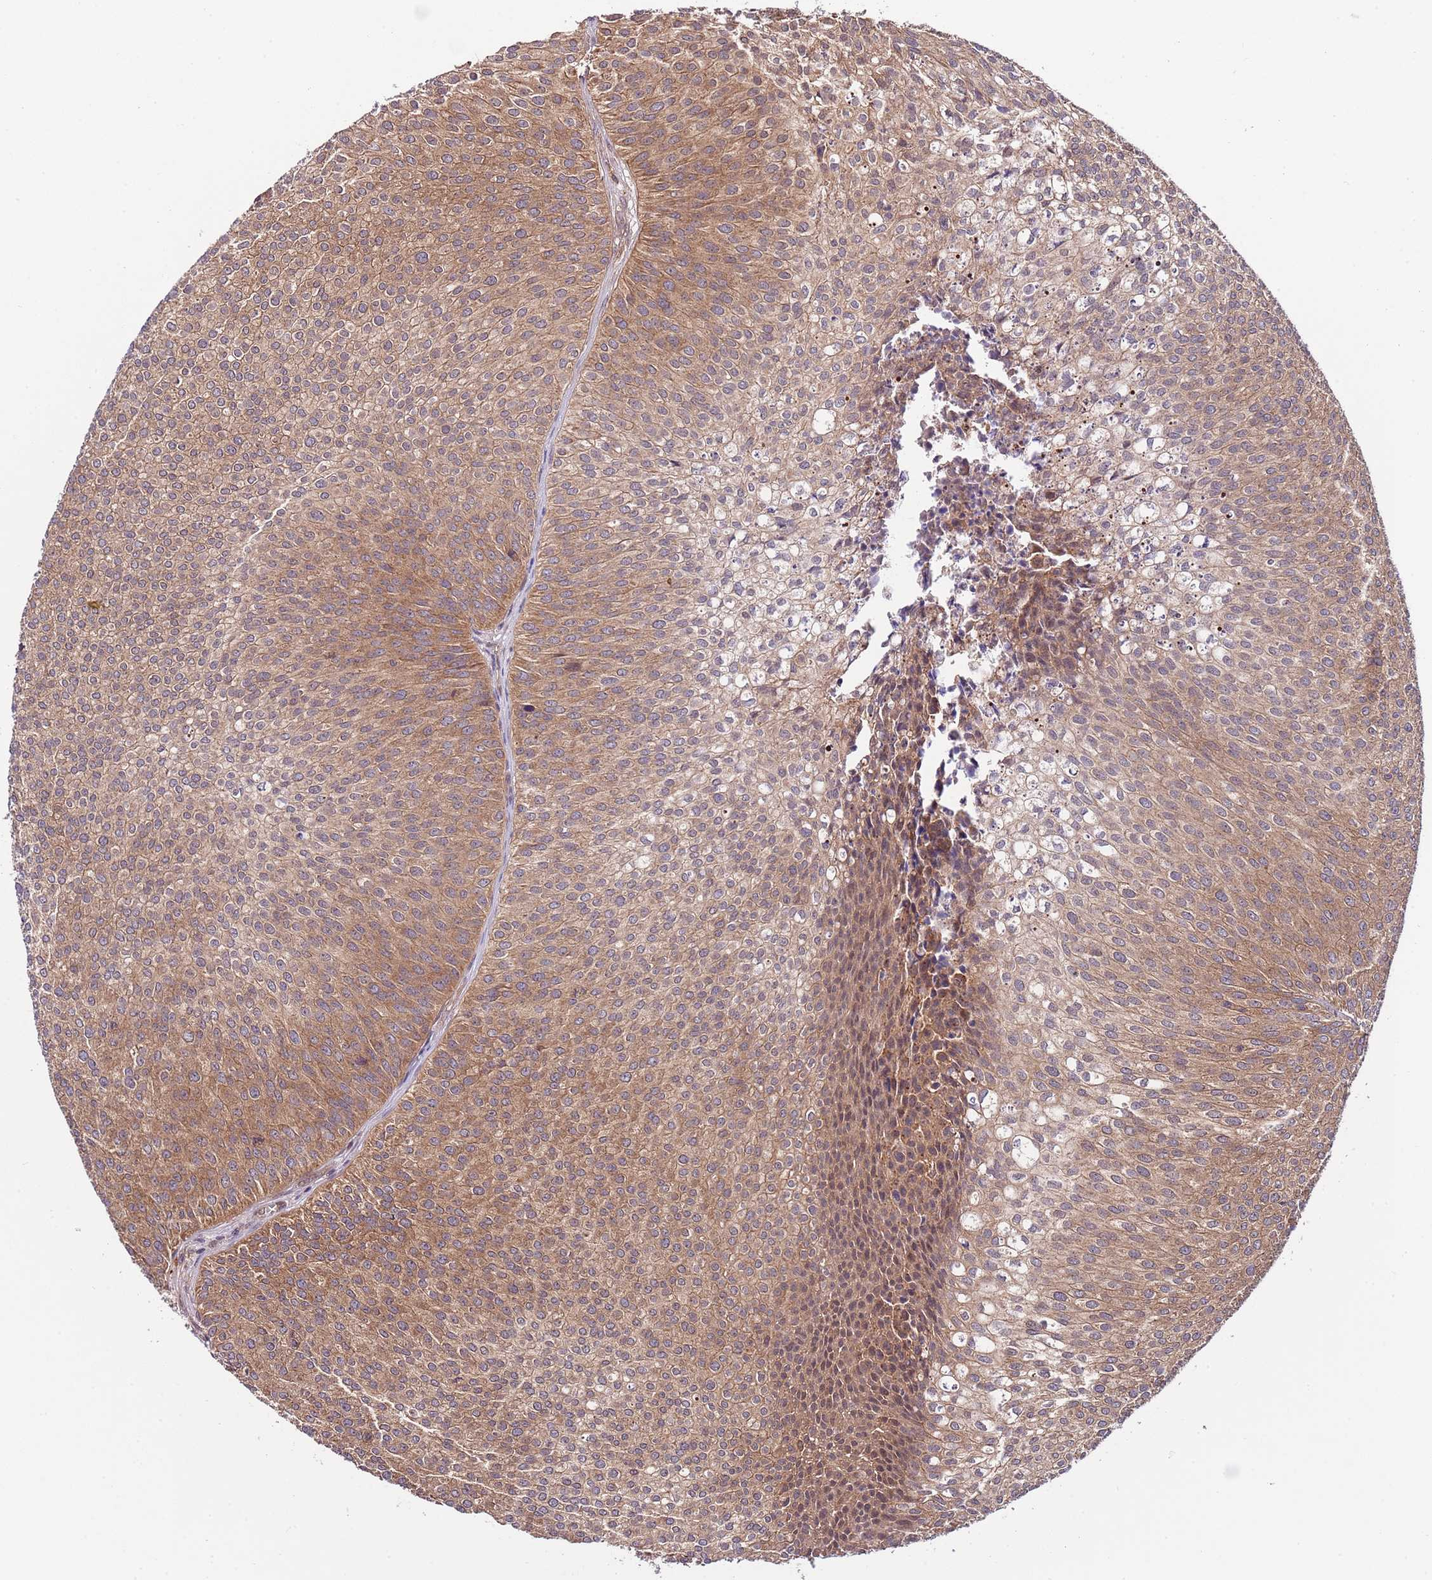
{"staining": {"intensity": "moderate", "quantity": ">75%", "location": "cytoplasmic/membranous"}, "tissue": "urothelial cancer", "cell_type": "Tumor cells", "image_type": "cancer", "snomed": [{"axis": "morphology", "description": "Urothelial carcinoma, Low grade"}, {"axis": "topography", "description": "Urinary bladder"}], "caption": "Urothelial carcinoma (low-grade) stained with DAB immunohistochemistry (IHC) demonstrates medium levels of moderate cytoplasmic/membranous expression in about >75% of tumor cells.", "gene": "DONSON", "patient": {"sex": "male", "age": 84}}